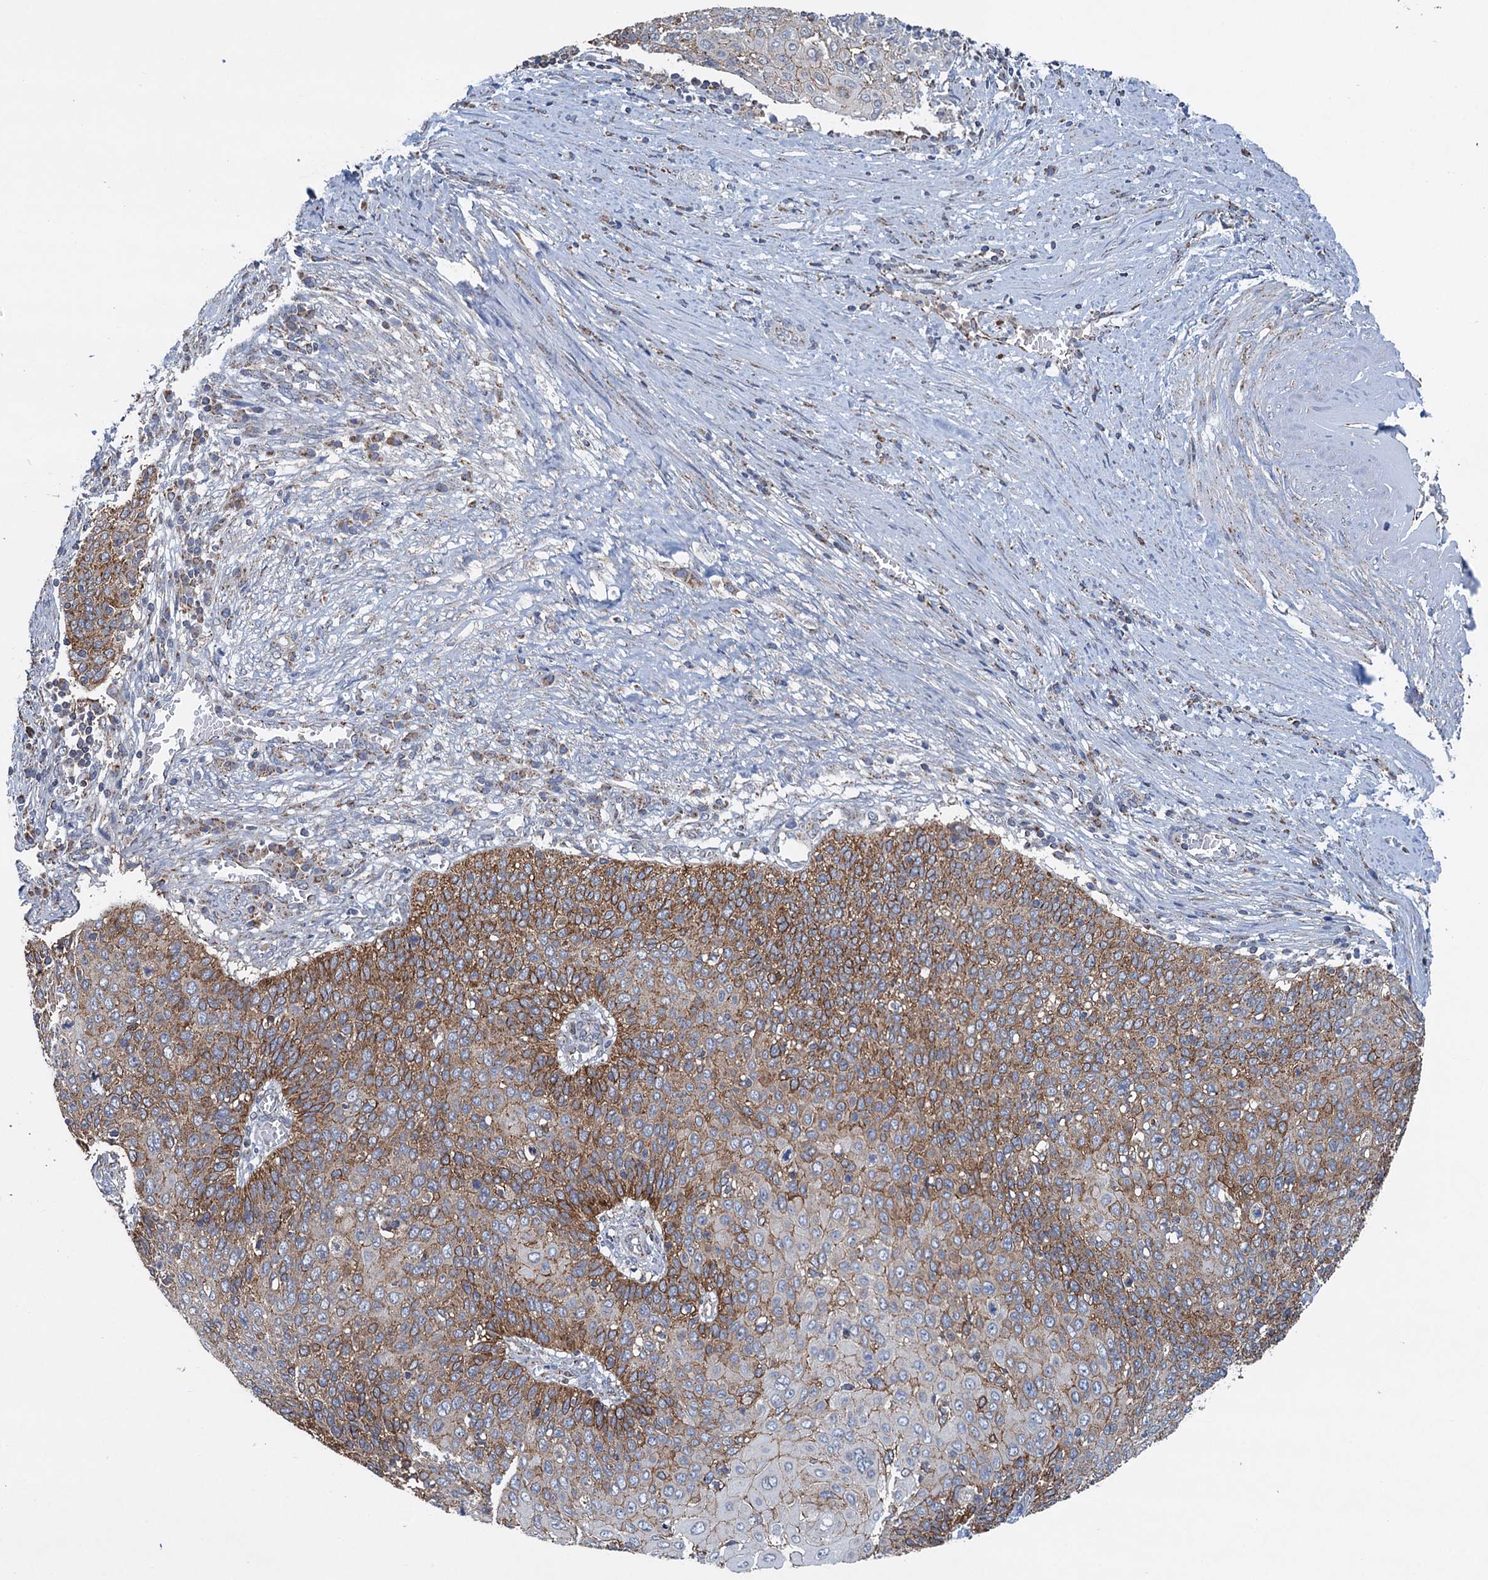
{"staining": {"intensity": "moderate", "quantity": ">75%", "location": "cytoplasmic/membranous"}, "tissue": "cervical cancer", "cell_type": "Tumor cells", "image_type": "cancer", "snomed": [{"axis": "morphology", "description": "Squamous cell carcinoma, NOS"}, {"axis": "topography", "description": "Cervix"}], "caption": "Human cervical squamous cell carcinoma stained with a protein marker exhibits moderate staining in tumor cells.", "gene": "DGLUCY", "patient": {"sex": "female", "age": 39}}